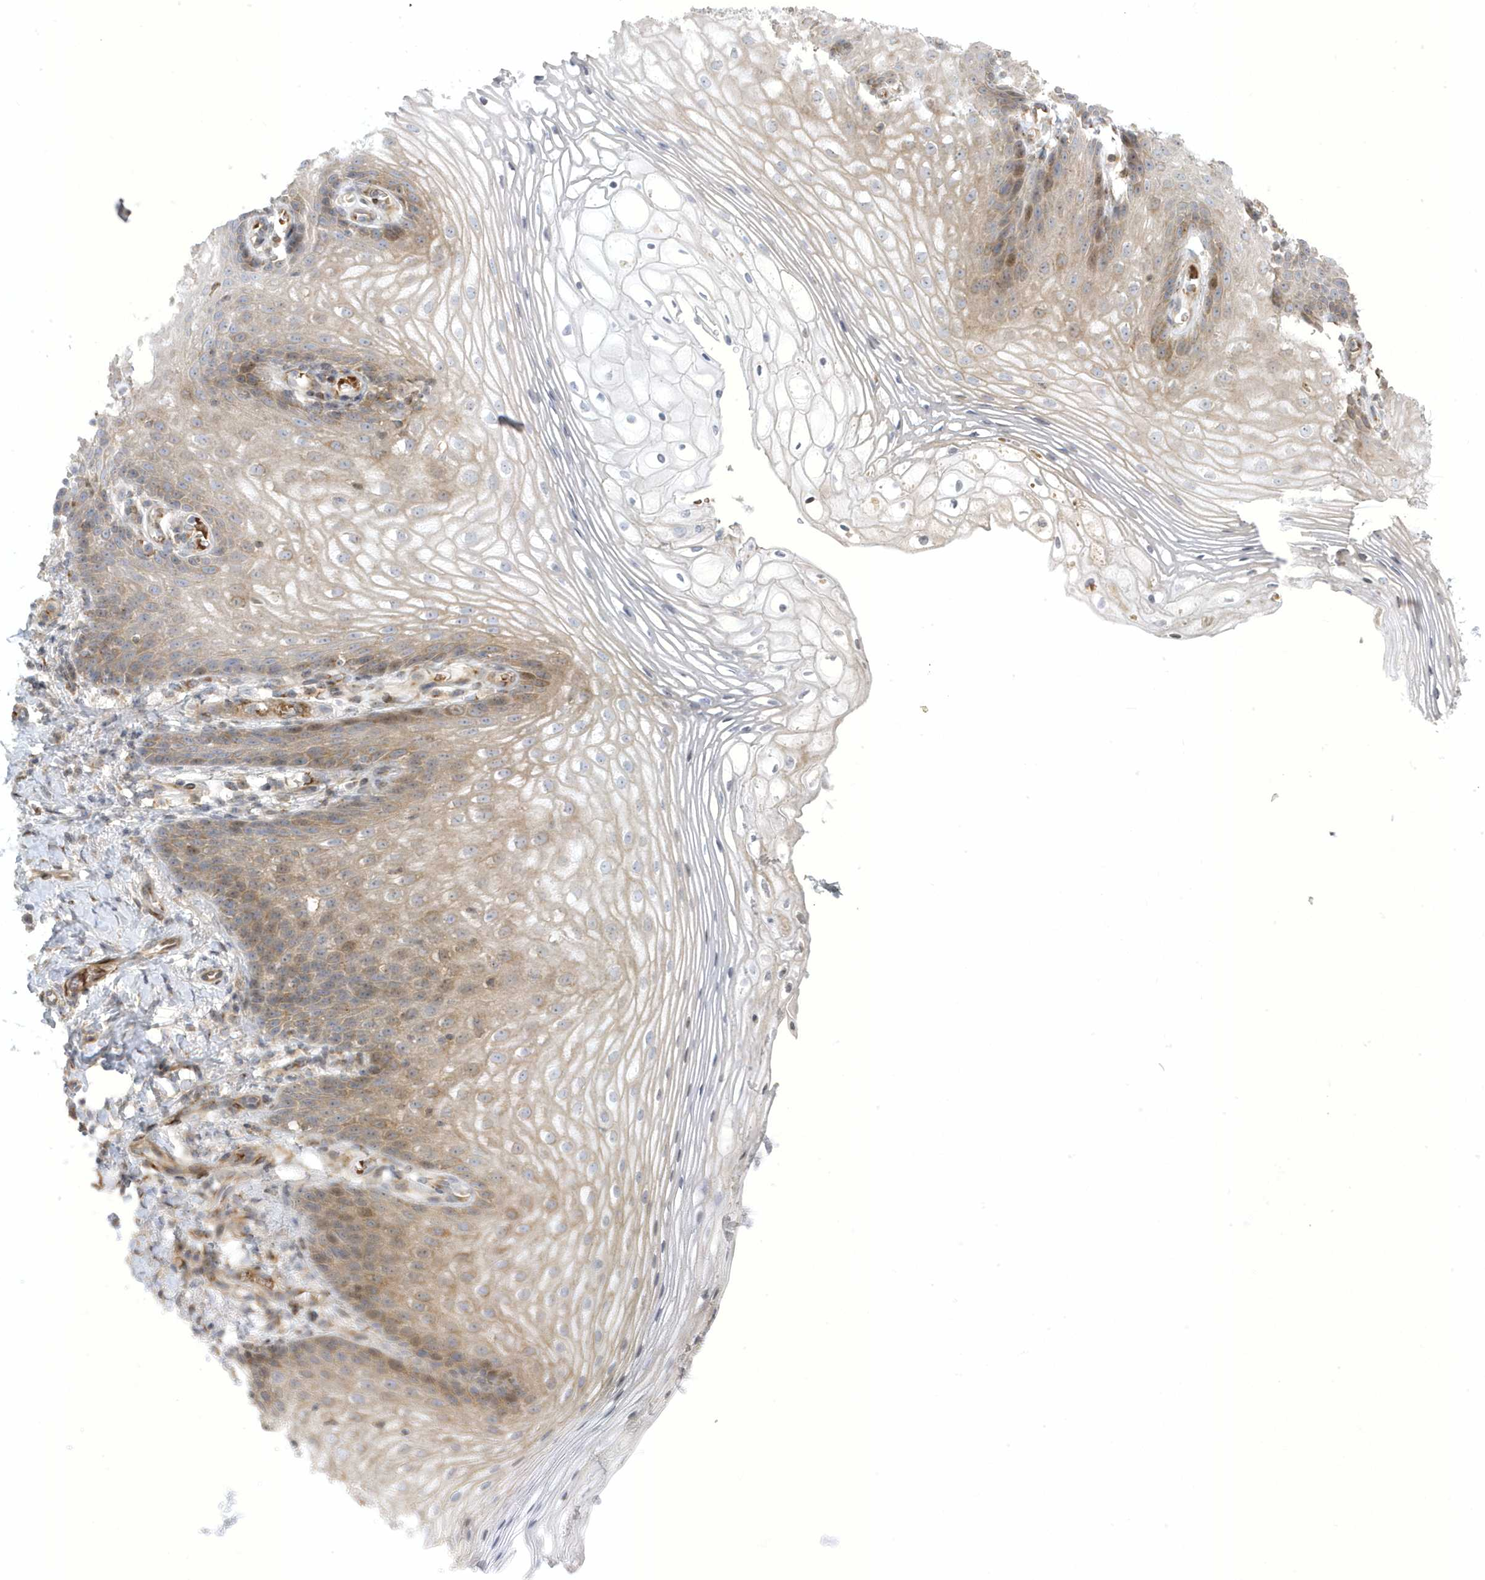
{"staining": {"intensity": "moderate", "quantity": "<25%", "location": "cytoplasmic/membranous,nuclear"}, "tissue": "vagina", "cell_type": "Squamous epithelial cells", "image_type": "normal", "snomed": [{"axis": "morphology", "description": "Normal tissue, NOS"}, {"axis": "topography", "description": "Vagina"}], "caption": "High-power microscopy captured an immunohistochemistry histopathology image of benign vagina, revealing moderate cytoplasmic/membranous,nuclear positivity in approximately <25% of squamous epithelial cells.", "gene": "MAP7D3", "patient": {"sex": "female", "age": 60}}